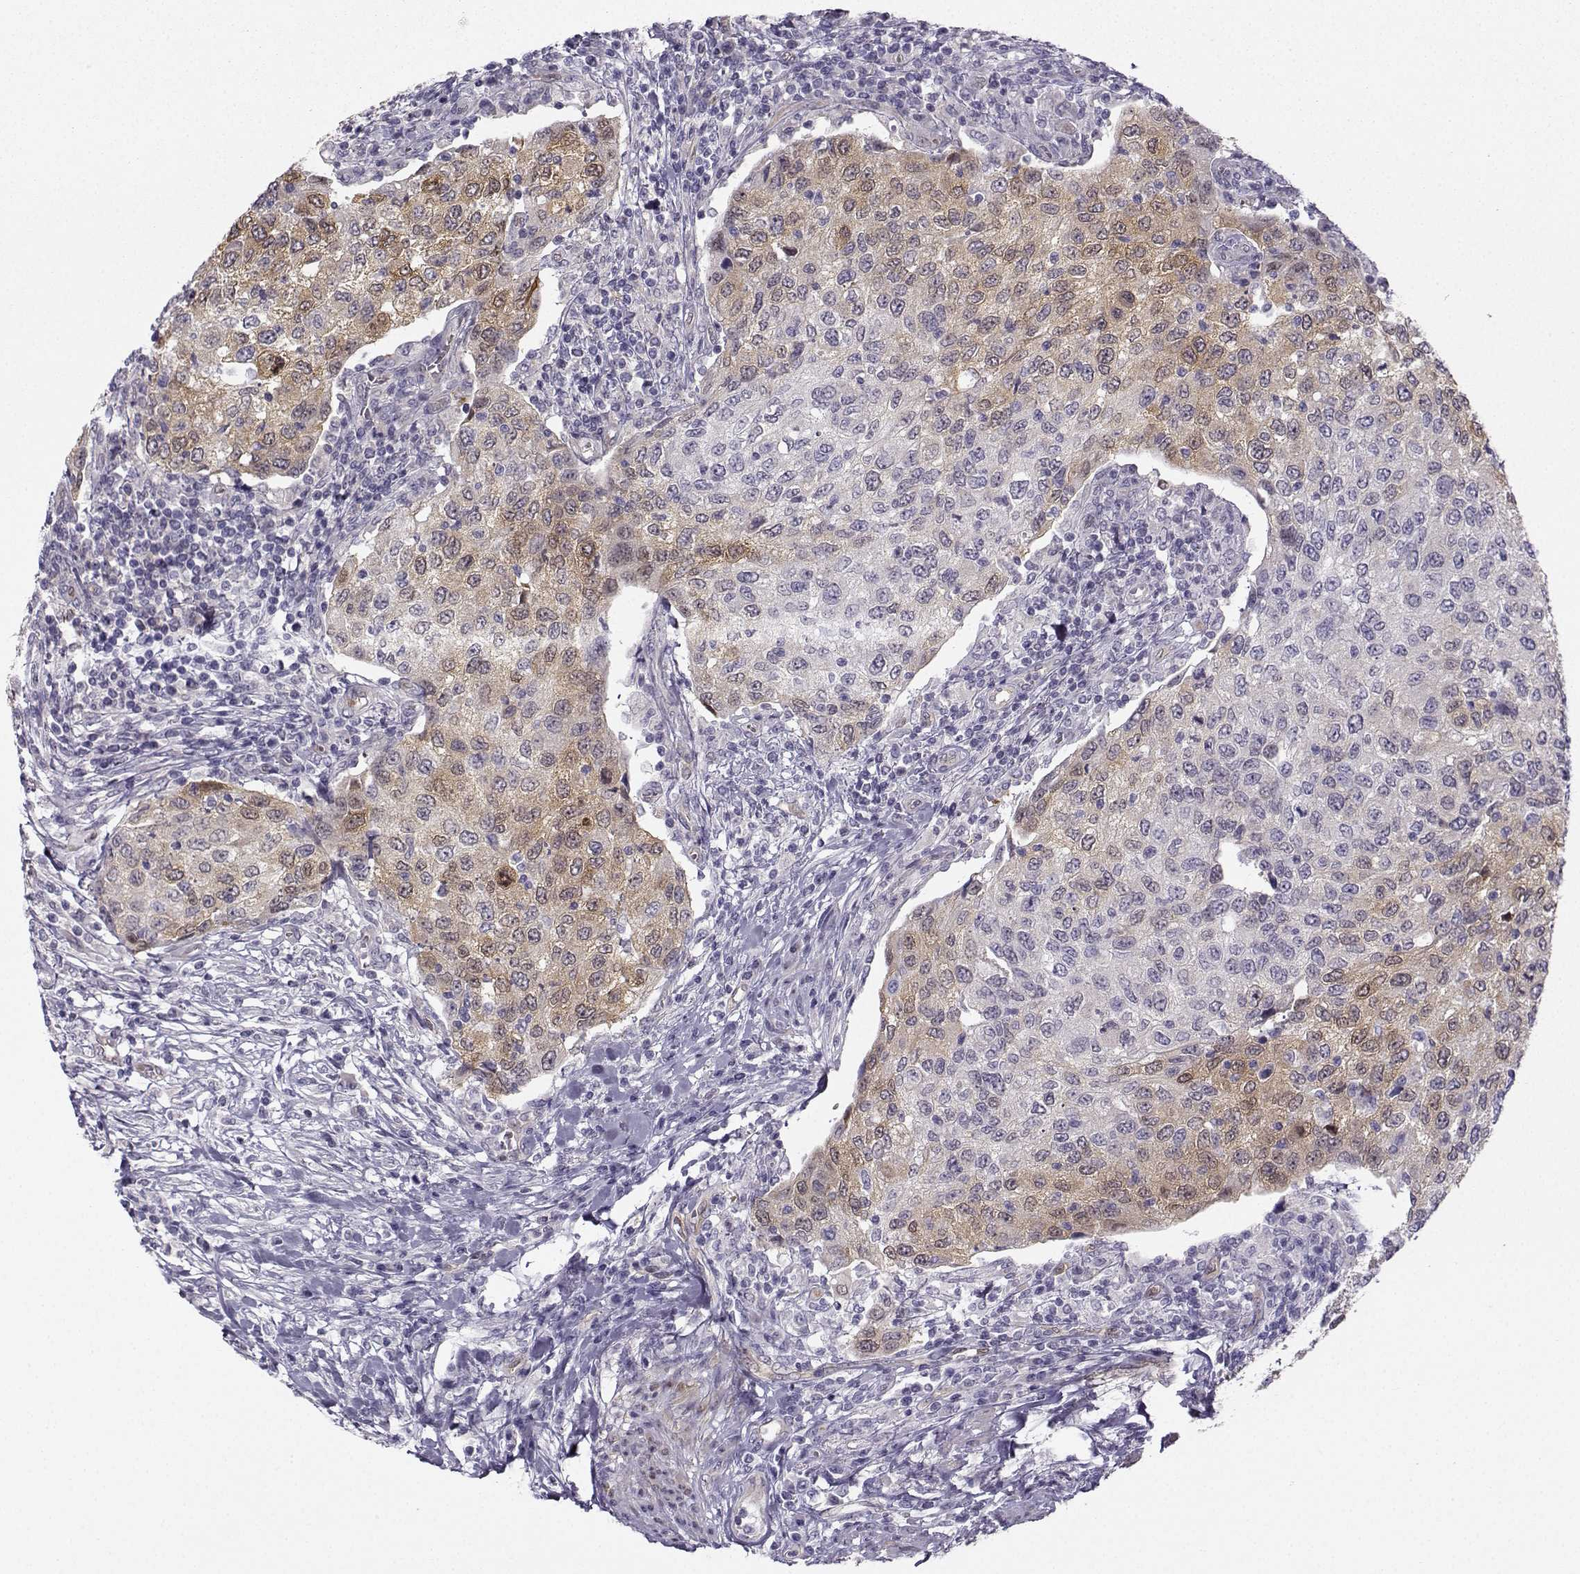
{"staining": {"intensity": "moderate", "quantity": "25%-75%", "location": "cytoplasmic/membranous"}, "tissue": "urothelial cancer", "cell_type": "Tumor cells", "image_type": "cancer", "snomed": [{"axis": "morphology", "description": "Urothelial carcinoma, High grade"}, {"axis": "topography", "description": "Urinary bladder"}], "caption": "This photomicrograph displays immunohistochemistry staining of human urothelial cancer, with medium moderate cytoplasmic/membranous staining in approximately 25%-75% of tumor cells.", "gene": "NQO1", "patient": {"sex": "female", "age": 78}}